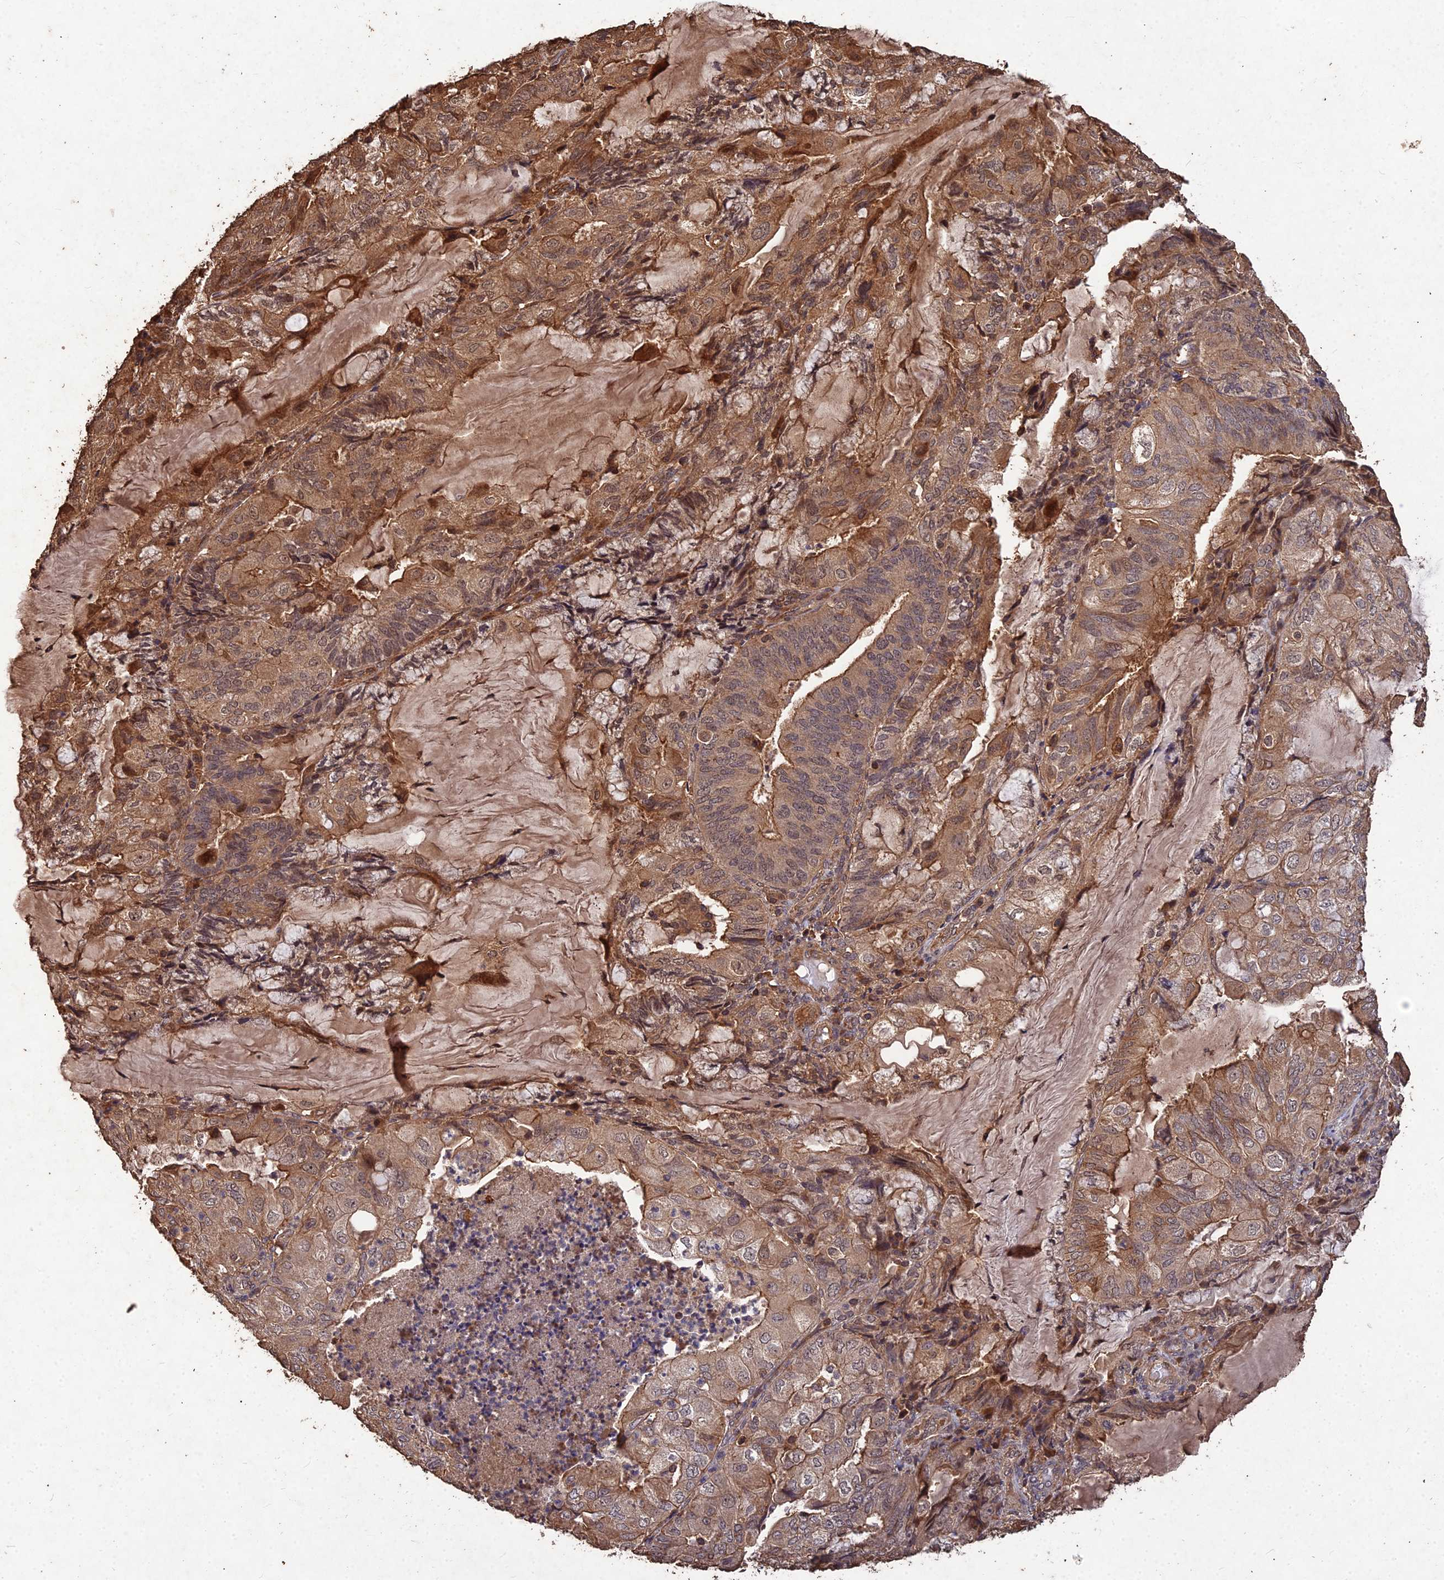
{"staining": {"intensity": "moderate", "quantity": ">75%", "location": "cytoplasmic/membranous"}, "tissue": "endometrial cancer", "cell_type": "Tumor cells", "image_type": "cancer", "snomed": [{"axis": "morphology", "description": "Adenocarcinoma, NOS"}, {"axis": "topography", "description": "Endometrium"}], "caption": "IHC micrograph of human endometrial cancer (adenocarcinoma) stained for a protein (brown), which shows medium levels of moderate cytoplasmic/membranous positivity in about >75% of tumor cells.", "gene": "SYMPK", "patient": {"sex": "female", "age": 81}}